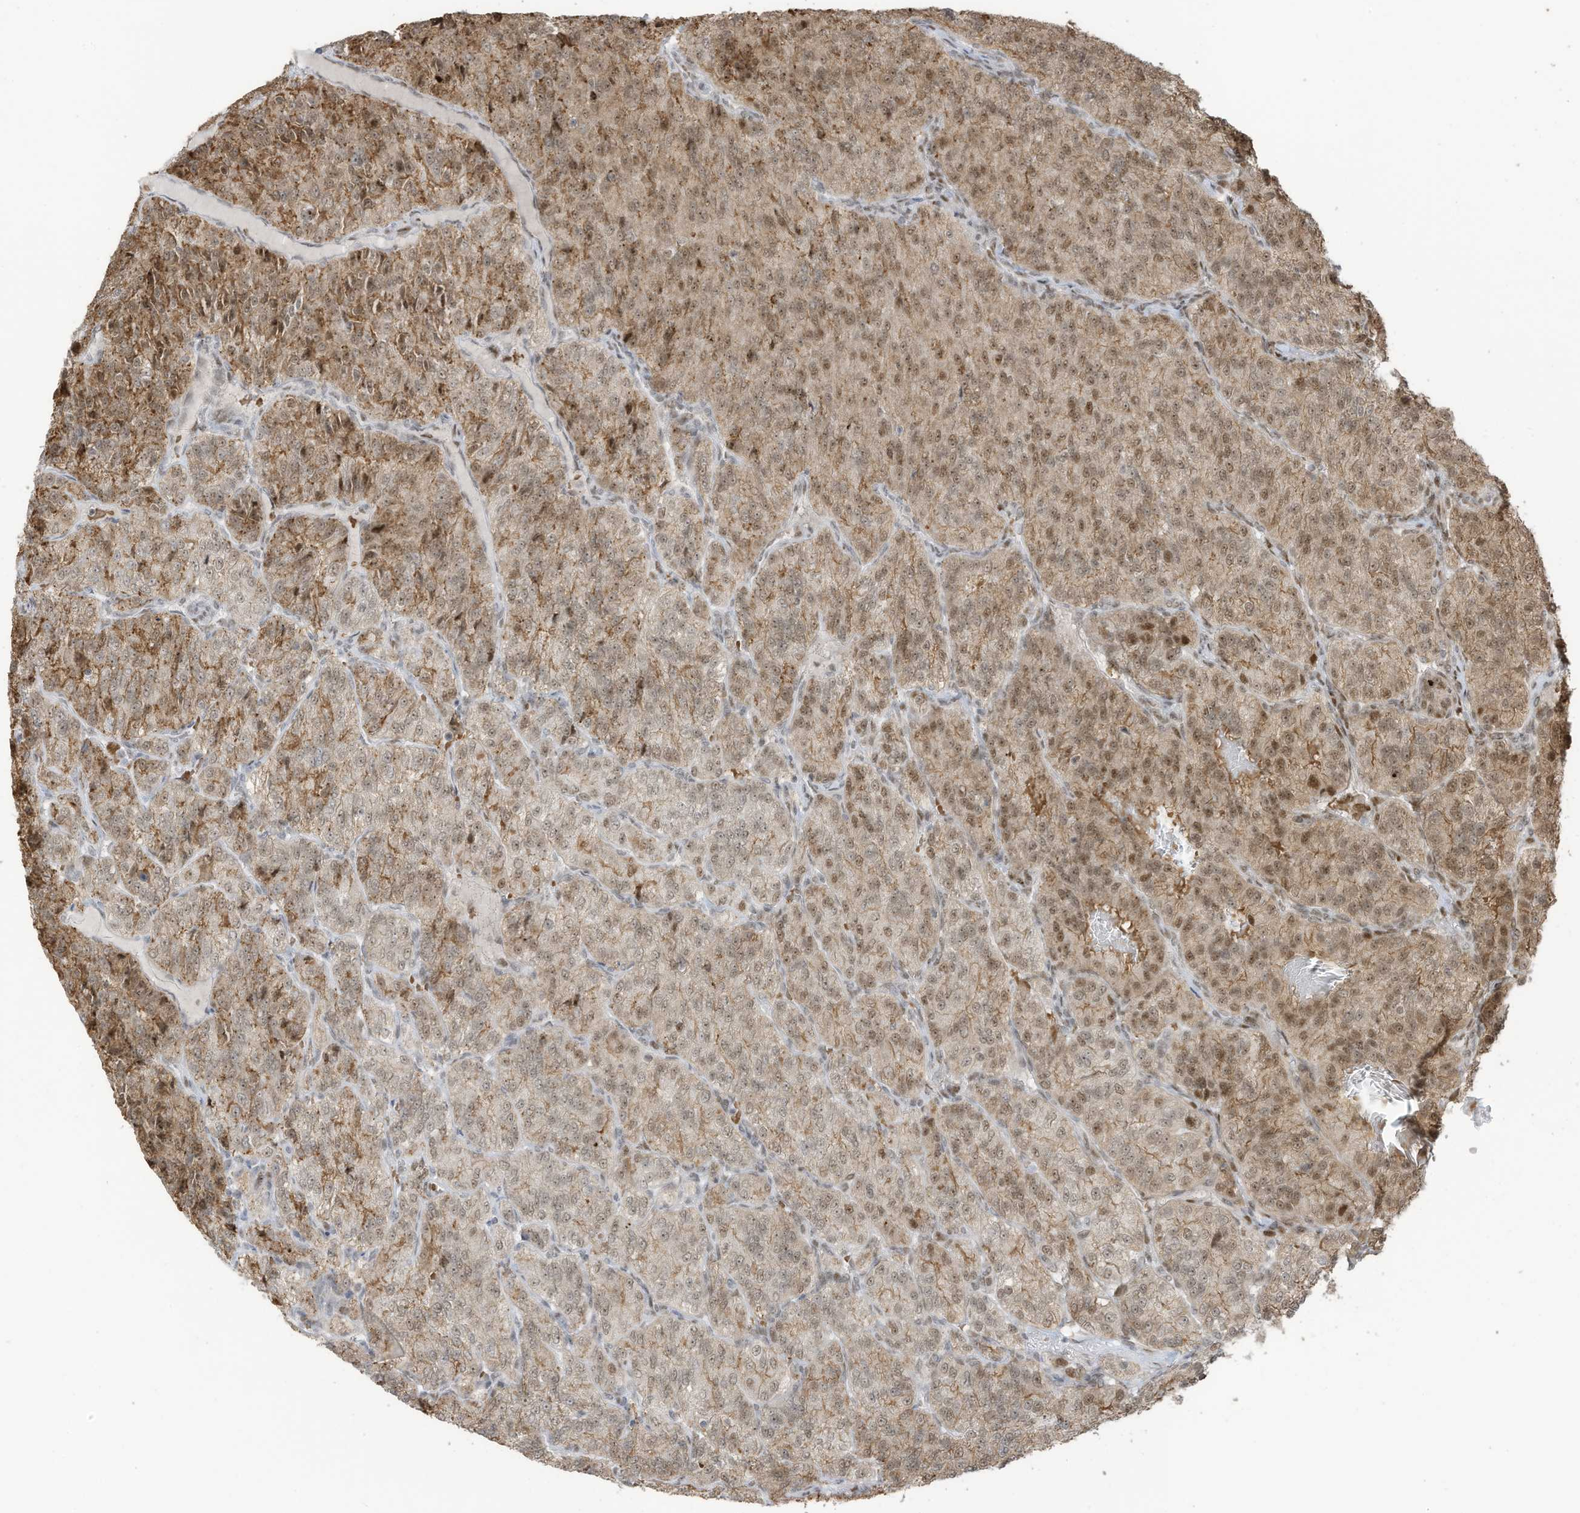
{"staining": {"intensity": "moderate", "quantity": ">75%", "location": "cytoplasmic/membranous,nuclear"}, "tissue": "renal cancer", "cell_type": "Tumor cells", "image_type": "cancer", "snomed": [{"axis": "morphology", "description": "Adenocarcinoma, NOS"}, {"axis": "topography", "description": "Kidney"}], "caption": "Protein expression analysis of human renal cancer reveals moderate cytoplasmic/membranous and nuclear staining in about >75% of tumor cells. Using DAB (3,3'-diaminobenzidine) (brown) and hematoxylin (blue) stains, captured at high magnification using brightfield microscopy.", "gene": "ZCWPW2", "patient": {"sex": "female", "age": 63}}